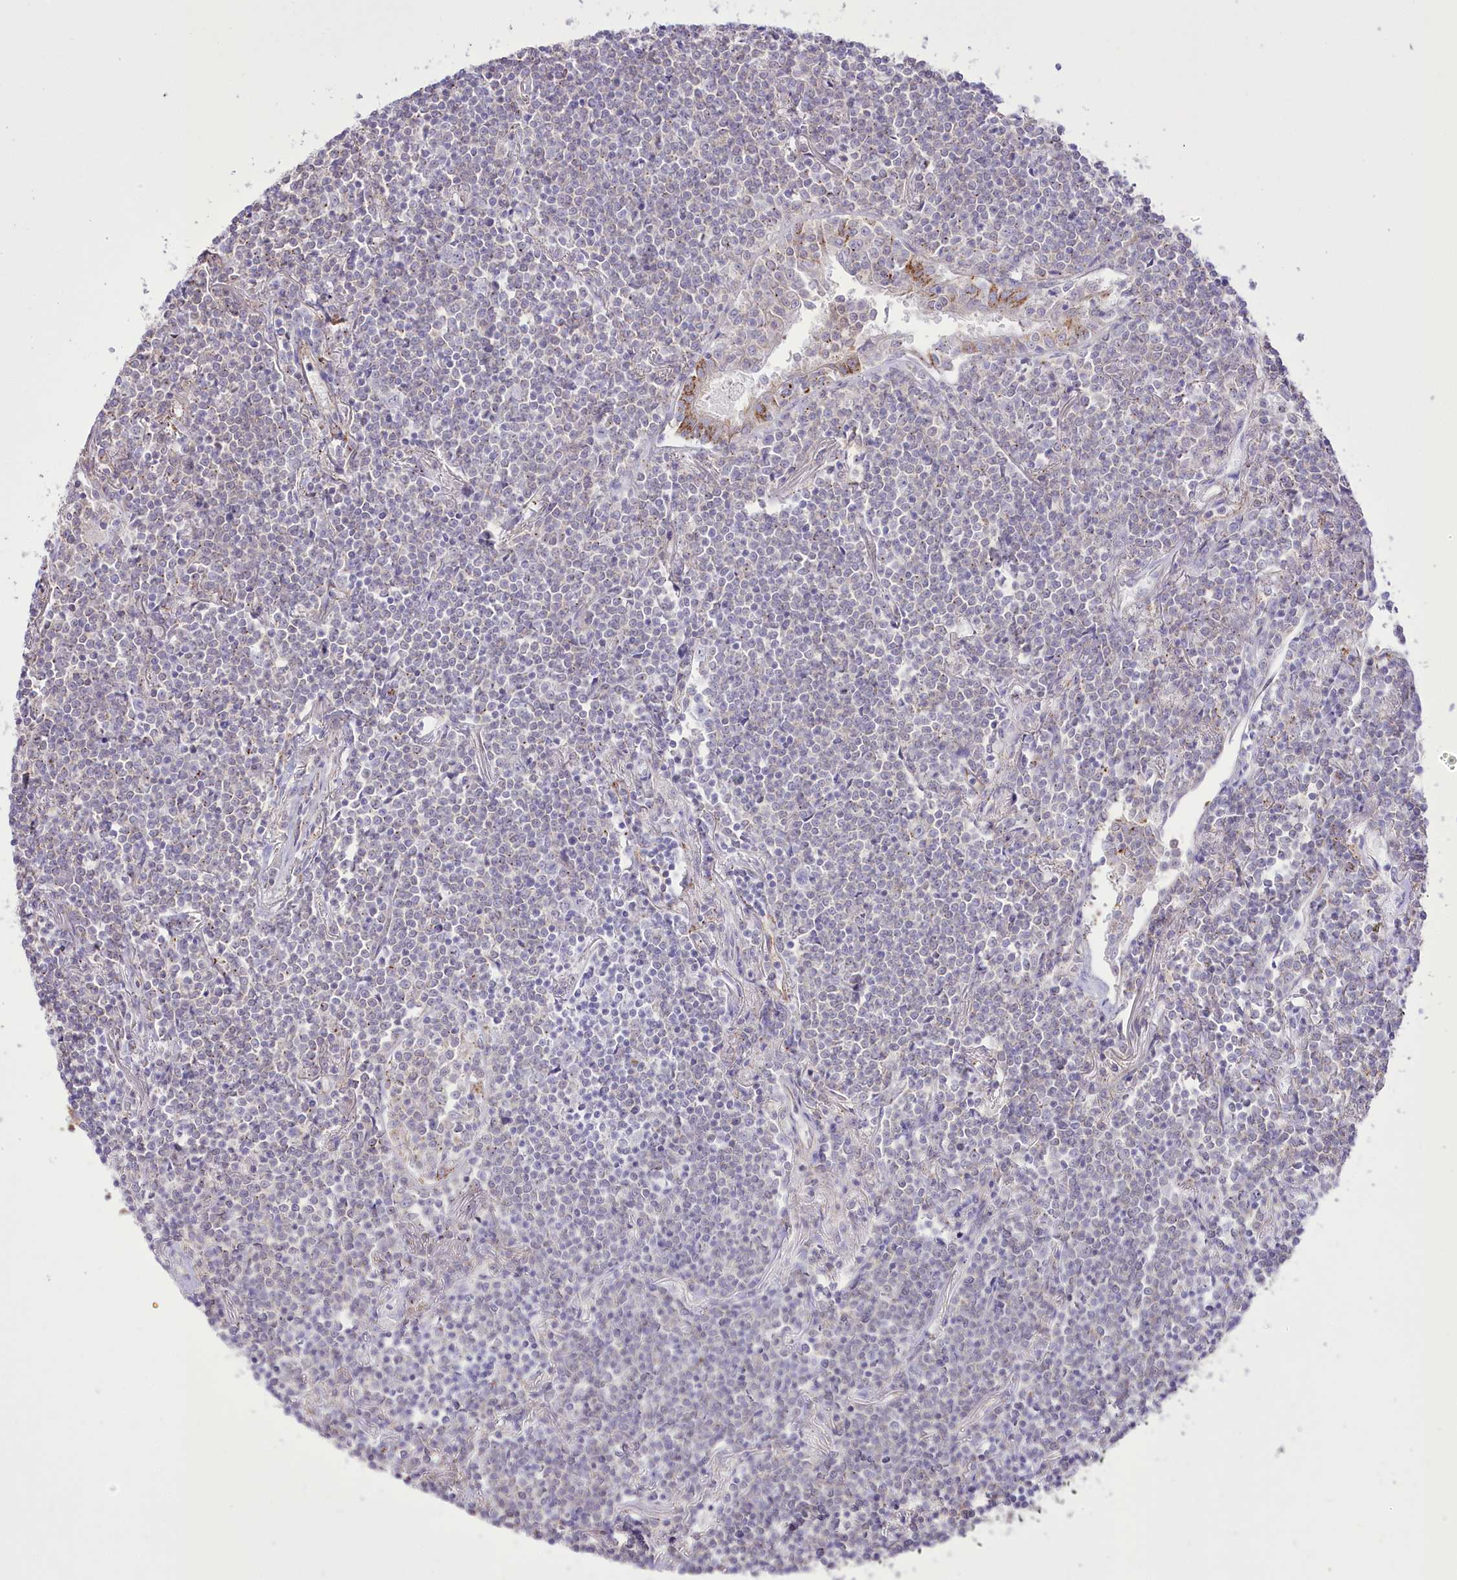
{"staining": {"intensity": "negative", "quantity": "none", "location": "none"}, "tissue": "lymphoma", "cell_type": "Tumor cells", "image_type": "cancer", "snomed": [{"axis": "morphology", "description": "Malignant lymphoma, non-Hodgkin's type, Low grade"}, {"axis": "topography", "description": "Lung"}], "caption": "An IHC photomicrograph of lymphoma is shown. There is no staining in tumor cells of lymphoma.", "gene": "FAM216A", "patient": {"sex": "female", "age": 71}}